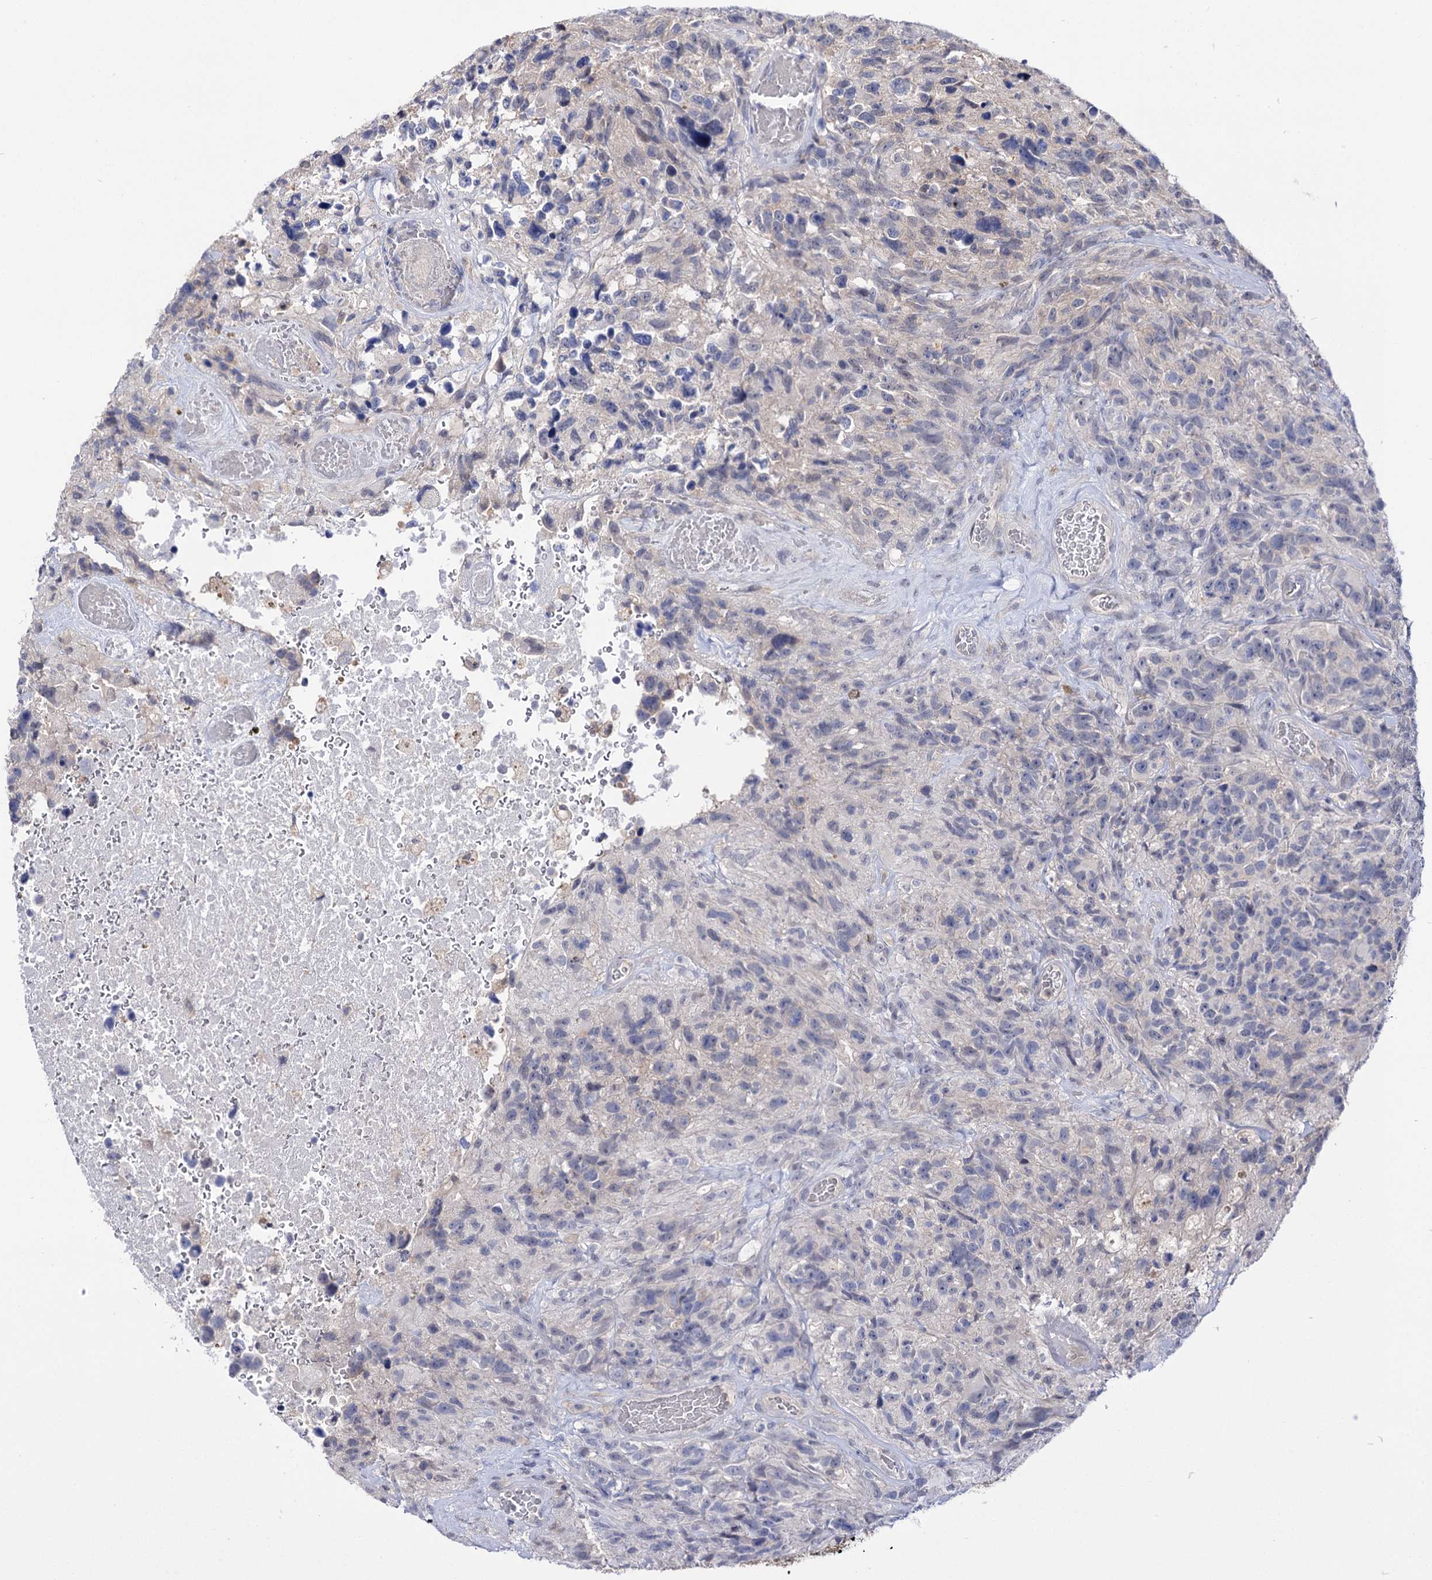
{"staining": {"intensity": "negative", "quantity": "none", "location": "none"}, "tissue": "glioma", "cell_type": "Tumor cells", "image_type": "cancer", "snomed": [{"axis": "morphology", "description": "Glioma, malignant, High grade"}, {"axis": "topography", "description": "Brain"}], "caption": "Tumor cells show no significant positivity in malignant glioma (high-grade).", "gene": "NEK10", "patient": {"sex": "male", "age": 69}}